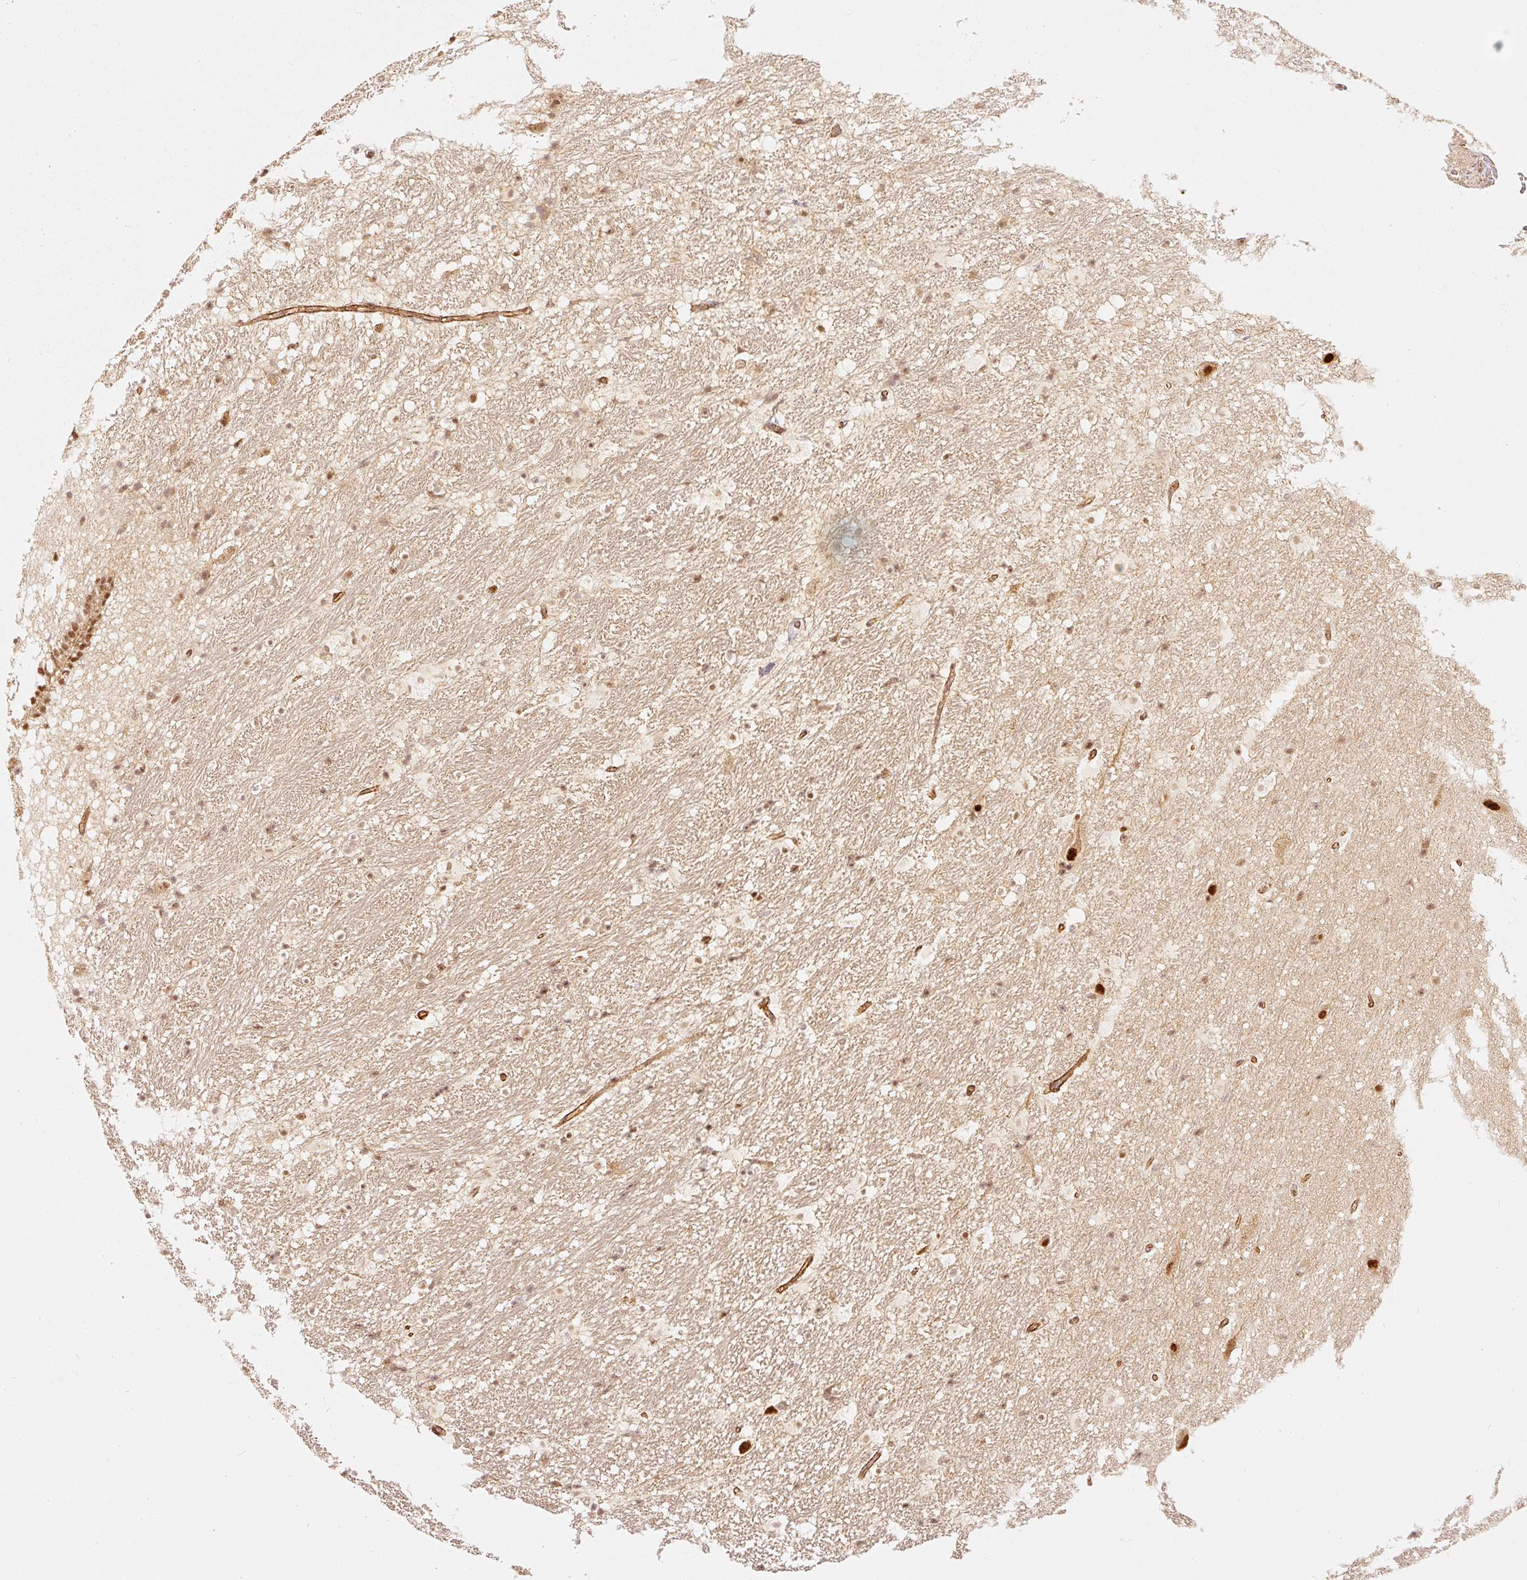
{"staining": {"intensity": "moderate", "quantity": ">75%", "location": "nuclear"}, "tissue": "hippocampus", "cell_type": "Glial cells", "image_type": "normal", "snomed": [{"axis": "morphology", "description": "Normal tissue, NOS"}, {"axis": "topography", "description": "Hippocampus"}], "caption": "High-magnification brightfield microscopy of benign hippocampus stained with DAB (3,3'-diaminobenzidine) (brown) and counterstained with hematoxylin (blue). glial cells exhibit moderate nuclear positivity is appreciated in approximately>75% of cells. The staining was performed using DAB to visualize the protein expression in brown, while the nuclei were stained in blue with hematoxylin (Magnification: 20x).", "gene": "PSMD1", "patient": {"sex": "male", "age": 37}}